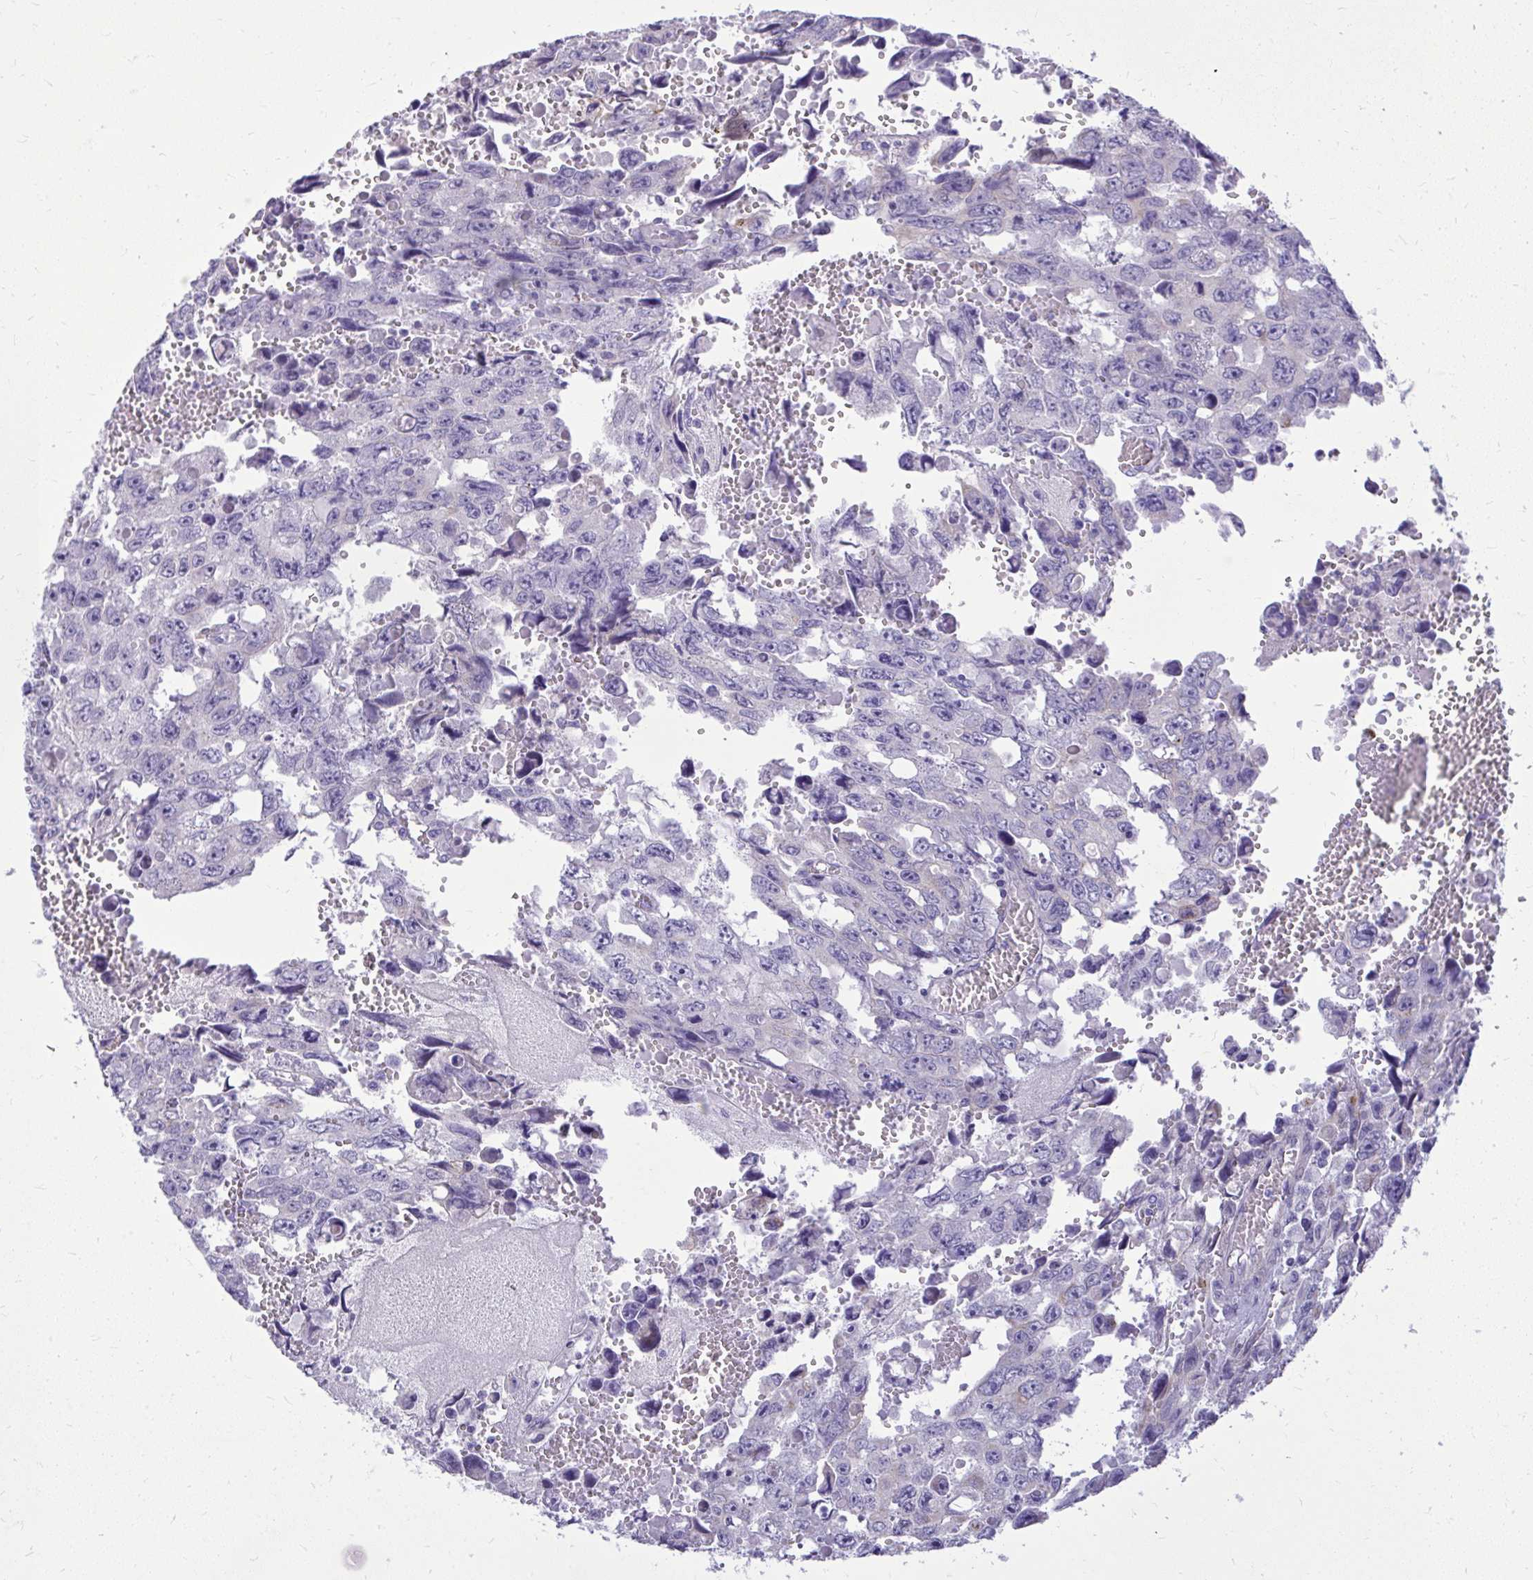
{"staining": {"intensity": "negative", "quantity": "none", "location": "none"}, "tissue": "testis cancer", "cell_type": "Tumor cells", "image_type": "cancer", "snomed": [{"axis": "morphology", "description": "Seminoma, NOS"}, {"axis": "topography", "description": "Testis"}], "caption": "Human testis seminoma stained for a protein using immunohistochemistry (IHC) reveals no positivity in tumor cells.", "gene": "NNMT", "patient": {"sex": "male", "age": 26}}